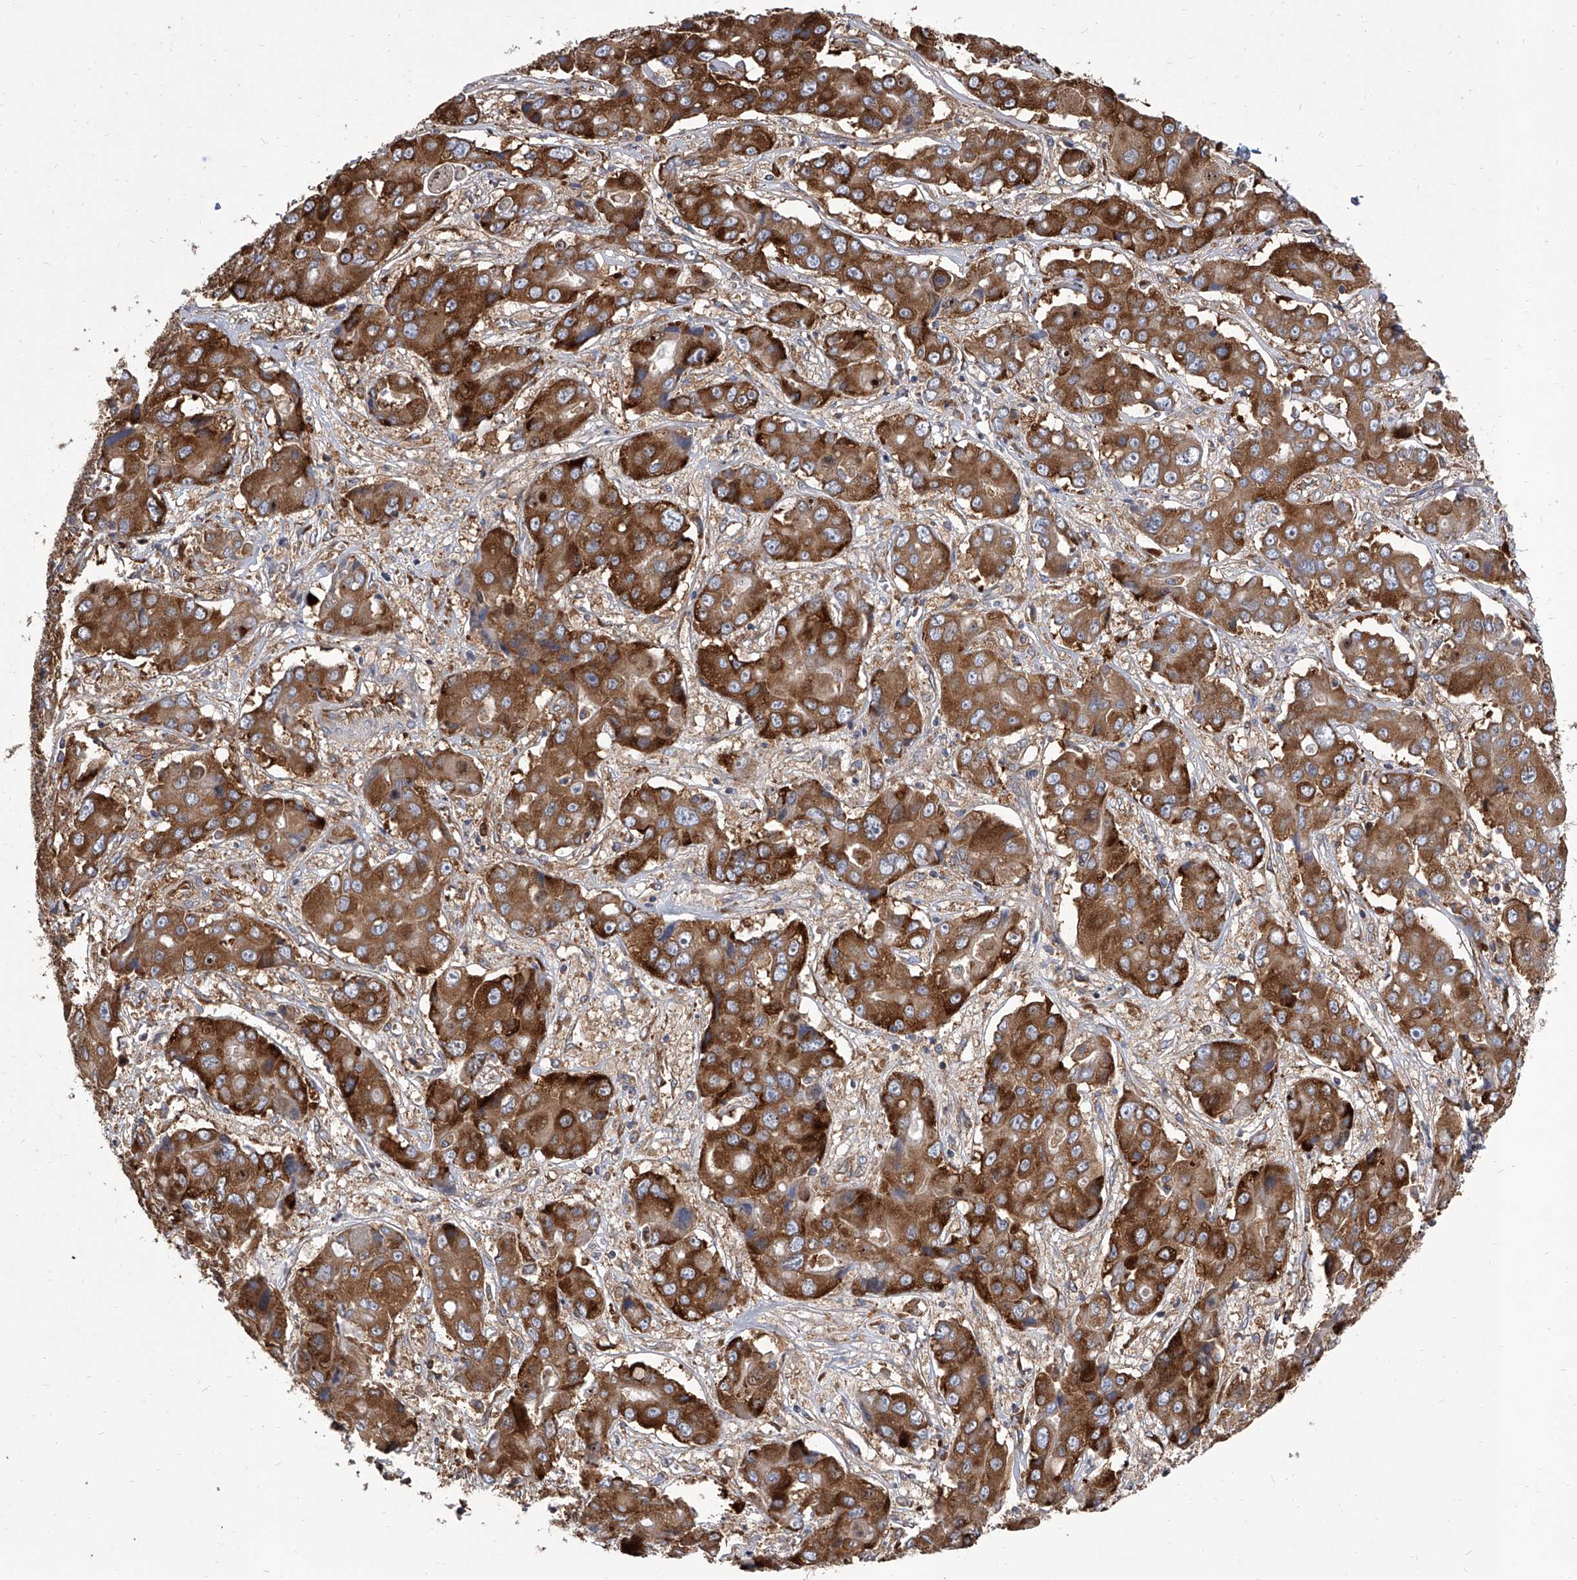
{"staining": {"intensity": "strong", "quantity": ">75%", "location": "cytoplasmic/membranous"}, "tissue": "liver cancer", "cell_type": "Tumor cells", "image_type": "cancer", "snomed": [{"axis": "morphology", "description": "Cholangiocarcinoma"}, {"axis": "topography", "description": "Liver"}], "caption": "This is an image of IHC staining of liver cancer (cholangiocarcinoma), which shows strong staining in the cytoplasmic/membranous of tumor cells.", "gene": "EIF2S2", "patient": {"sex": "male", "age": 67}}